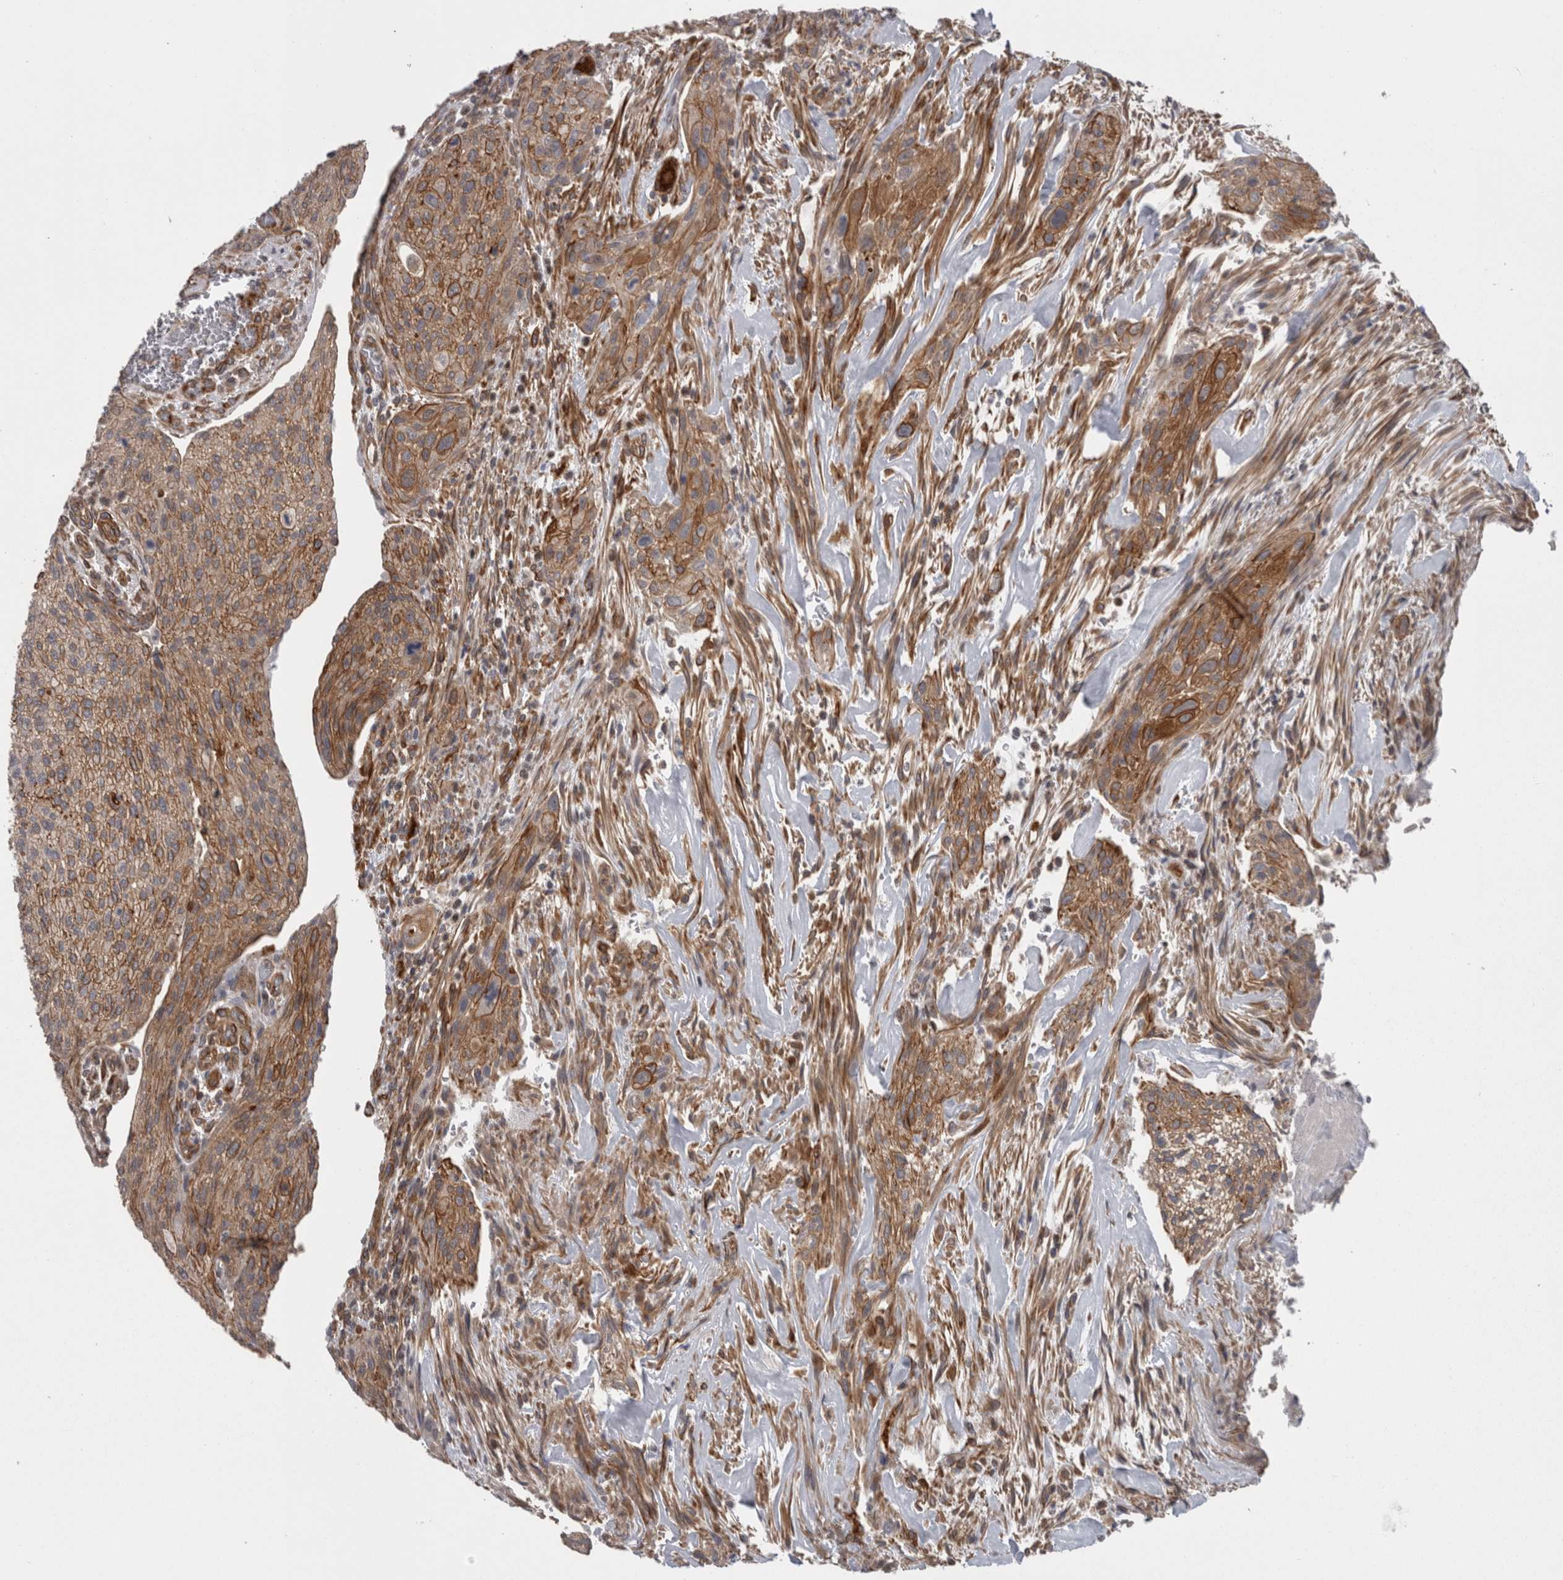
{"staining": {"intensity": "moderate", "quantity": ">75%", "location": "cytoplasmic/membranous"}, "tissue": "urothelial cancer", "cell_type": "Tumor cells", "image_type": "cancer", "snomed": [{"axis": "morphology", "description": "Urothelial carcinoma, Low grade"}, {"axis": "morphology", "description": "Urothelial carcinoma, High grade"}, {"axis": "topography", "description": "Urinary bladder"}], "caption": "Immunohistochemistry (IHC) photomicrograph of neoplastic tissue: urothelial cancer stained using IHC reveals medium levels of moderate protein expression localized specifically in the cytoplasmic/membranous of tumor cells, appearing as a cytoplasmic/membranous brown color.", "gene": "RMDN1", "patient": {"sex": "male", "age": 35}}